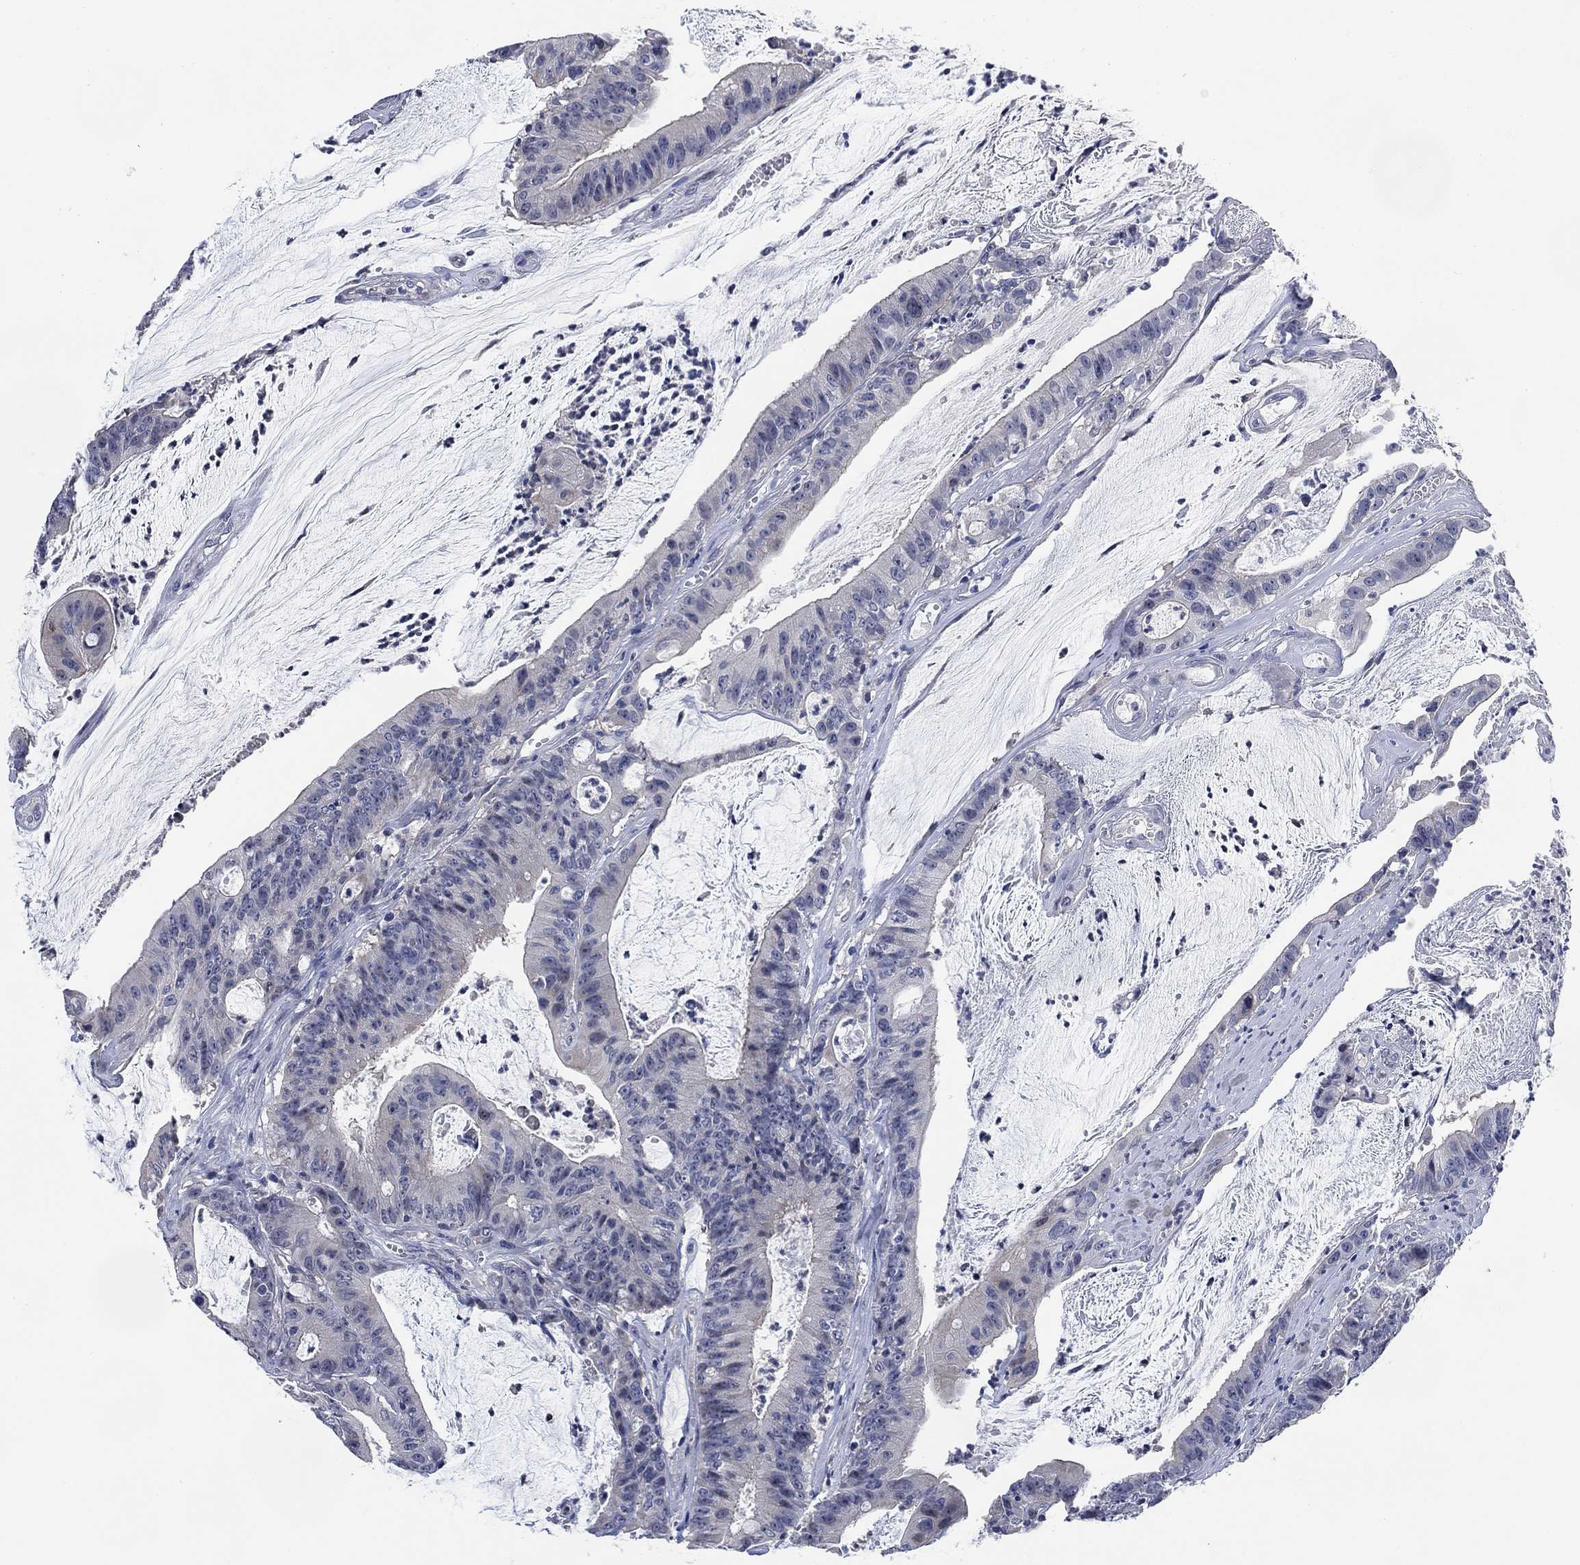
{"staining": {"intensity": "negative", "quantity": "none", "location": "none"}, "tissue": "colorectal cancer", "cell_type": "Tumor cells", "image_type": "cancer", "snomed": [{"axis": "morphology", "description": "Adenocarcinoma, NOS"}, {"axis": "topography", "description": "Colon"}], "caption": "The image demonstrates no staining of tumor cells in colorectal cancer.", "gene": "DAZL", "patient": {"sex": "female", "age": 69}}